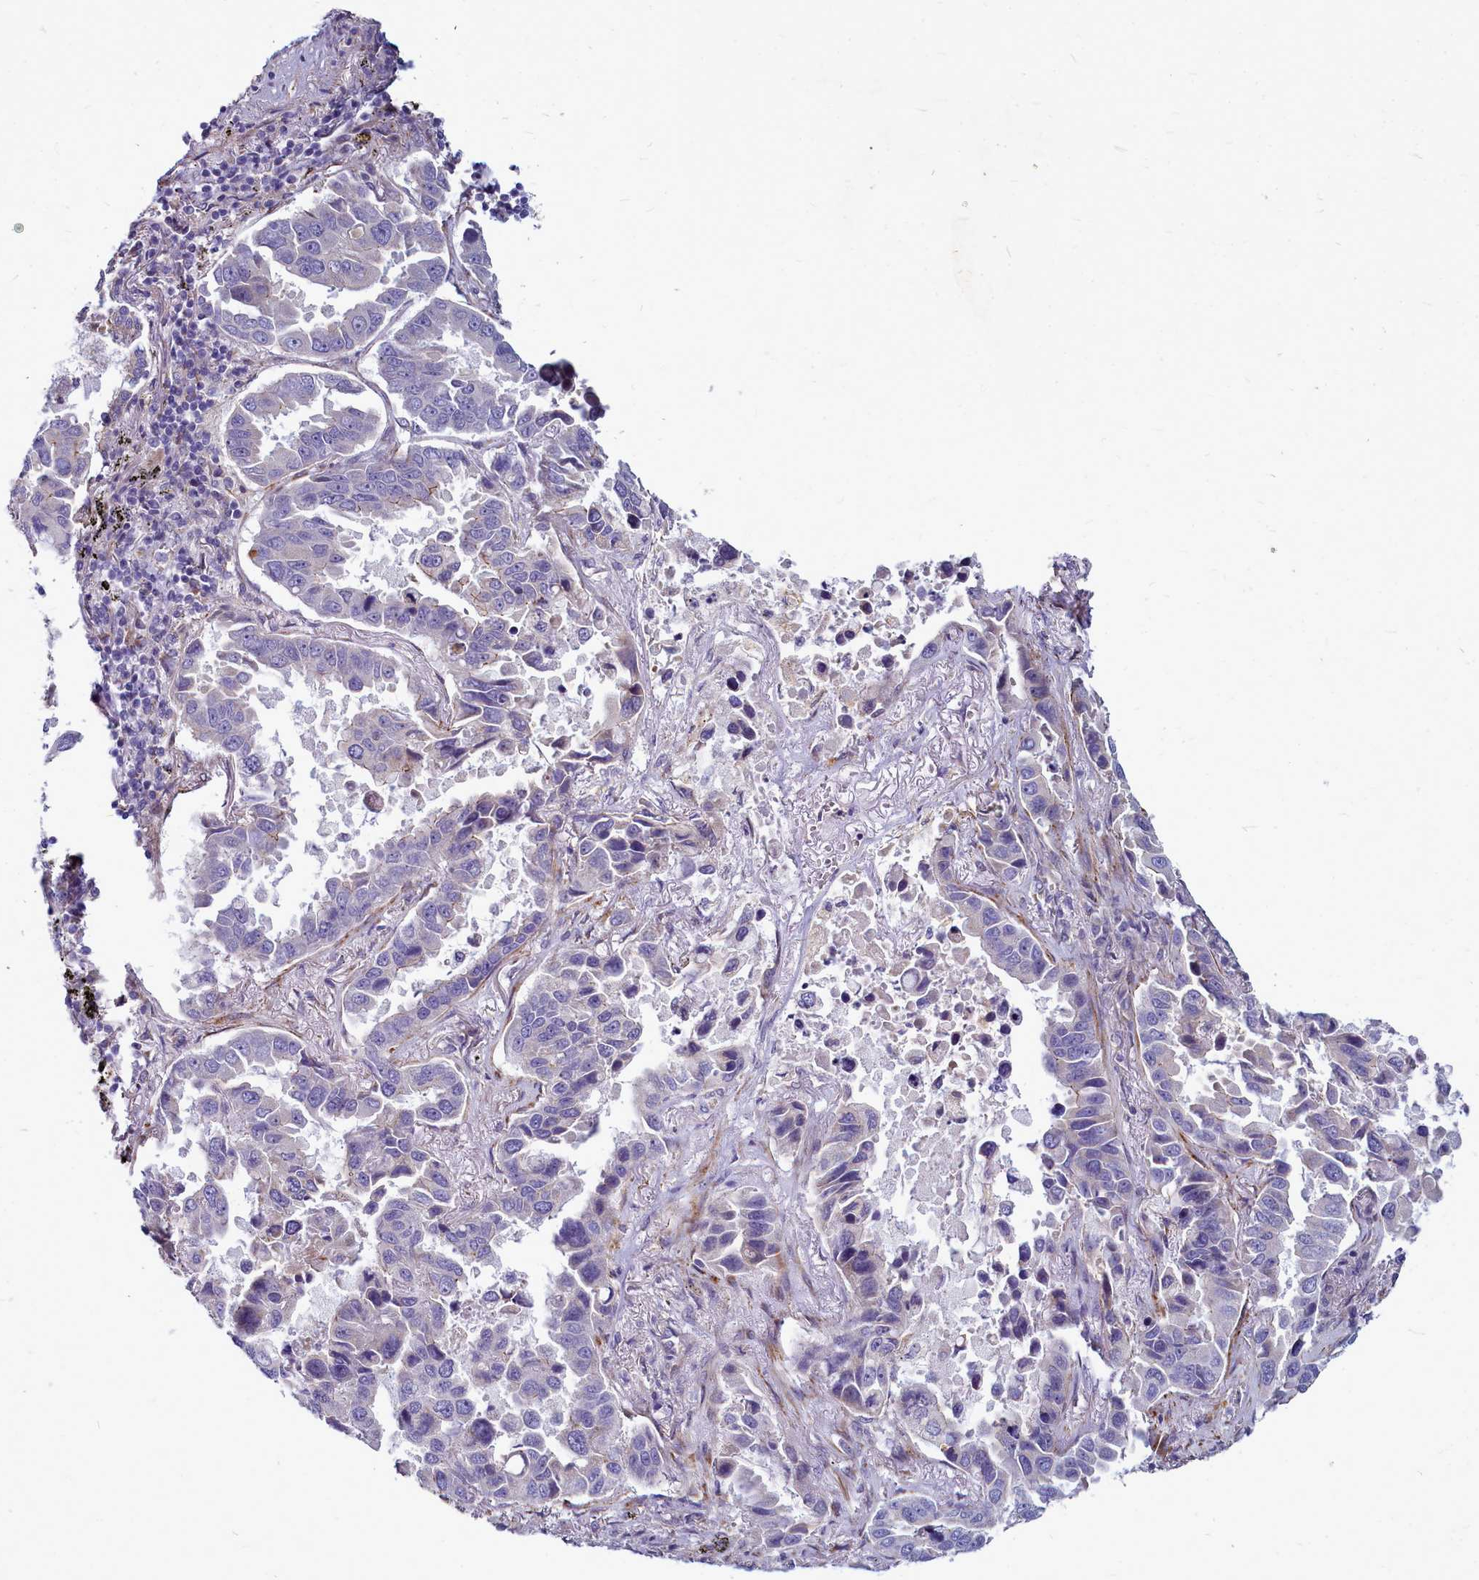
{"staining": {"intensity": "negative", "quantity": "none", "location": "none"}, "tissue": "lung cancer", "cell_type": "Tumor cells", "image_type": "cancer", "snomed": [{"axis": "morphology", "description": "Adenocarcinoma, NOS"}, {"axis": "topography", "description": "Lung"}], "caption": "Tumor cells show no significant staining in adenocarcinoma (lung).", "gene": "SMPD4", "patient": {"sex": "male", "age": 64}}